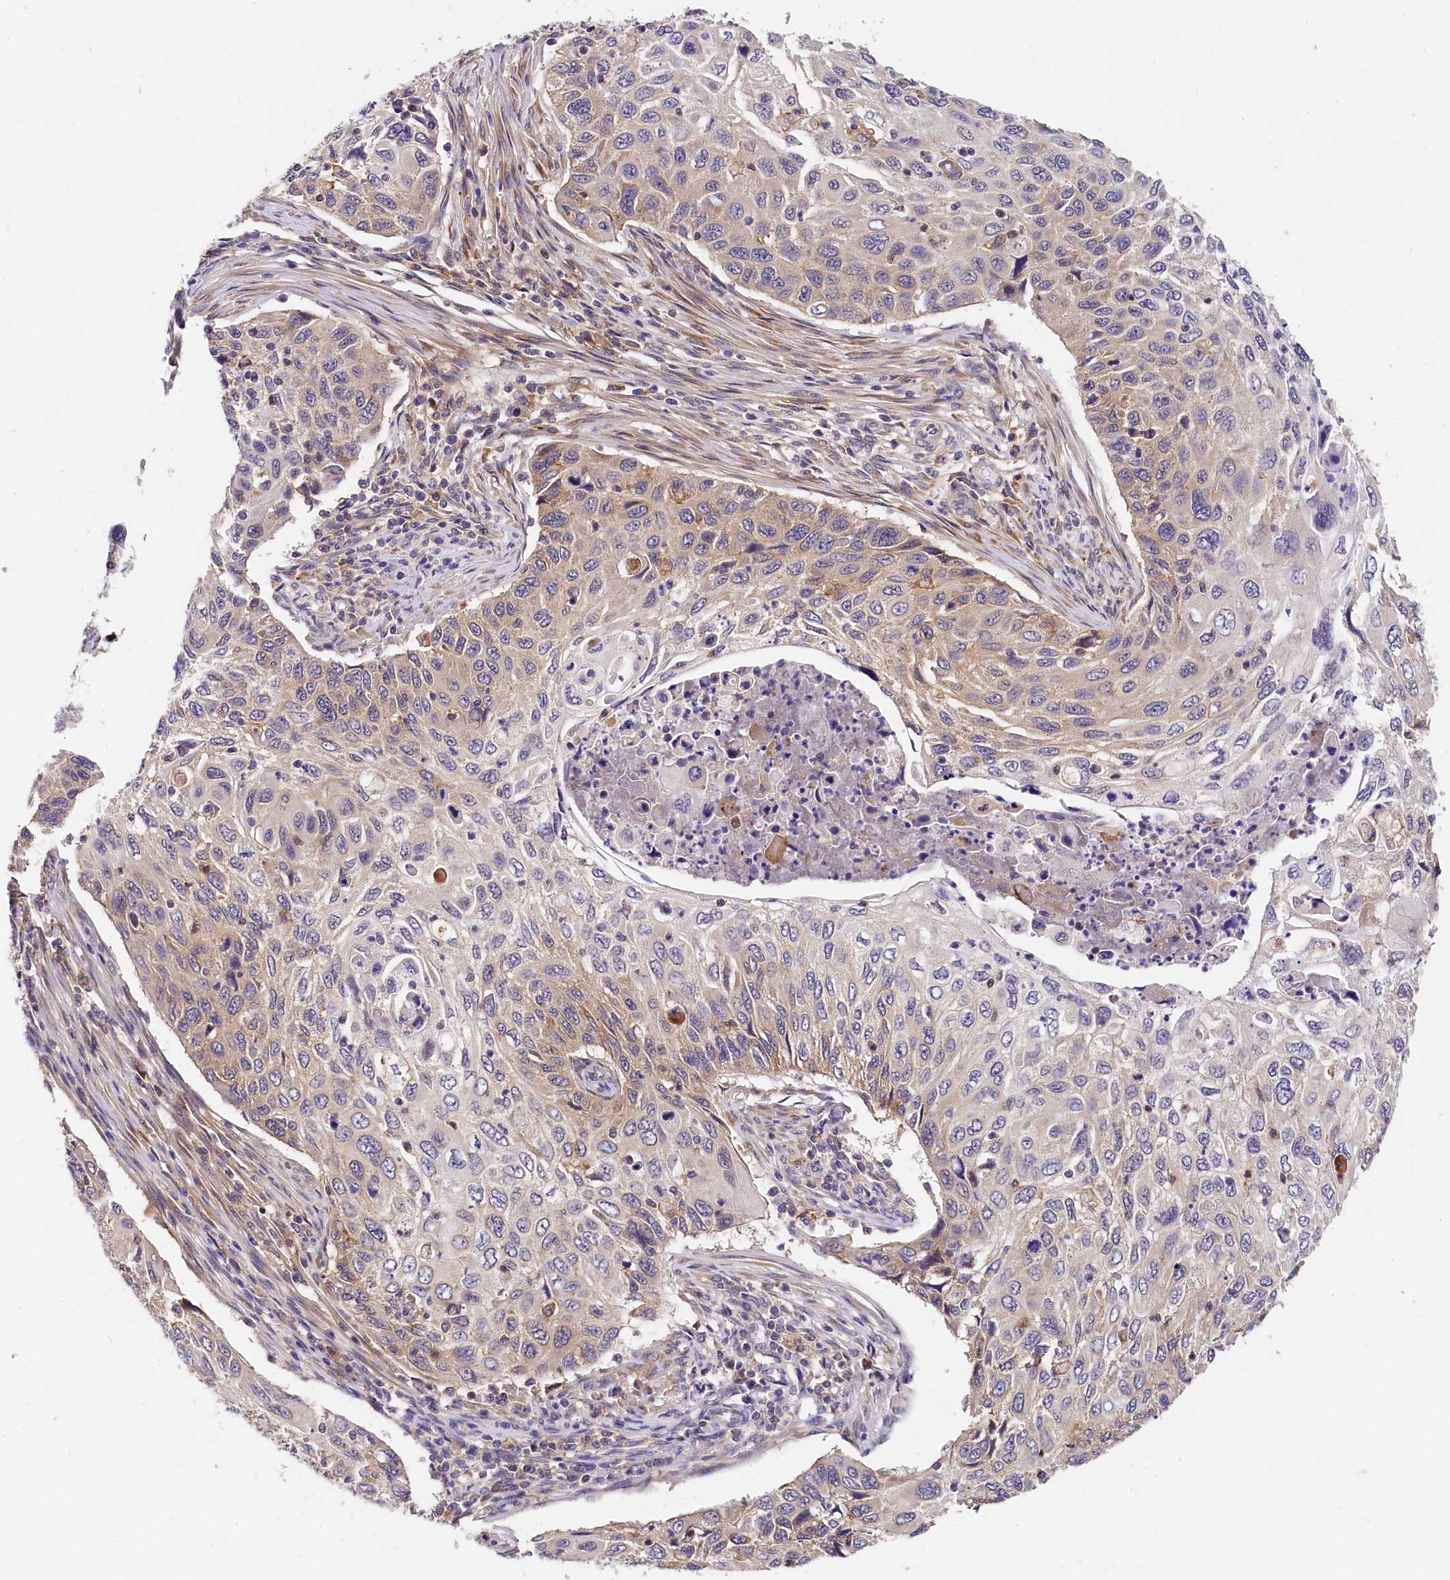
{"staining": {"intensity": "weak", "quantity": "<25%", "location": "cytoplasmic/membranous"}, "tissue": "cervical cancer", "cell_type": "Tumor cells", "image_type": "cancer", "snomed": [{"axis": "morphology", "description": "Squamous cell carcinoma, NOS"}, {"axis": "topography", "description": "Cervix"}], "caption": "High magnification brightfield microscopy of squamous cell carcinoma (cervical) stained with DAB (3,3'-diaminobenzidine) (brown) and counterstained with hematoxylin (blue): tumor cells show no significant expression. Brightfield microscopy of IHC stained with DAB (3,3'-diaminobenzidine) (brown) and hematoxylin (blue), captured at high magnification.", "gene": "OAS3", "patient": {"sex": "female", "age": 70}}